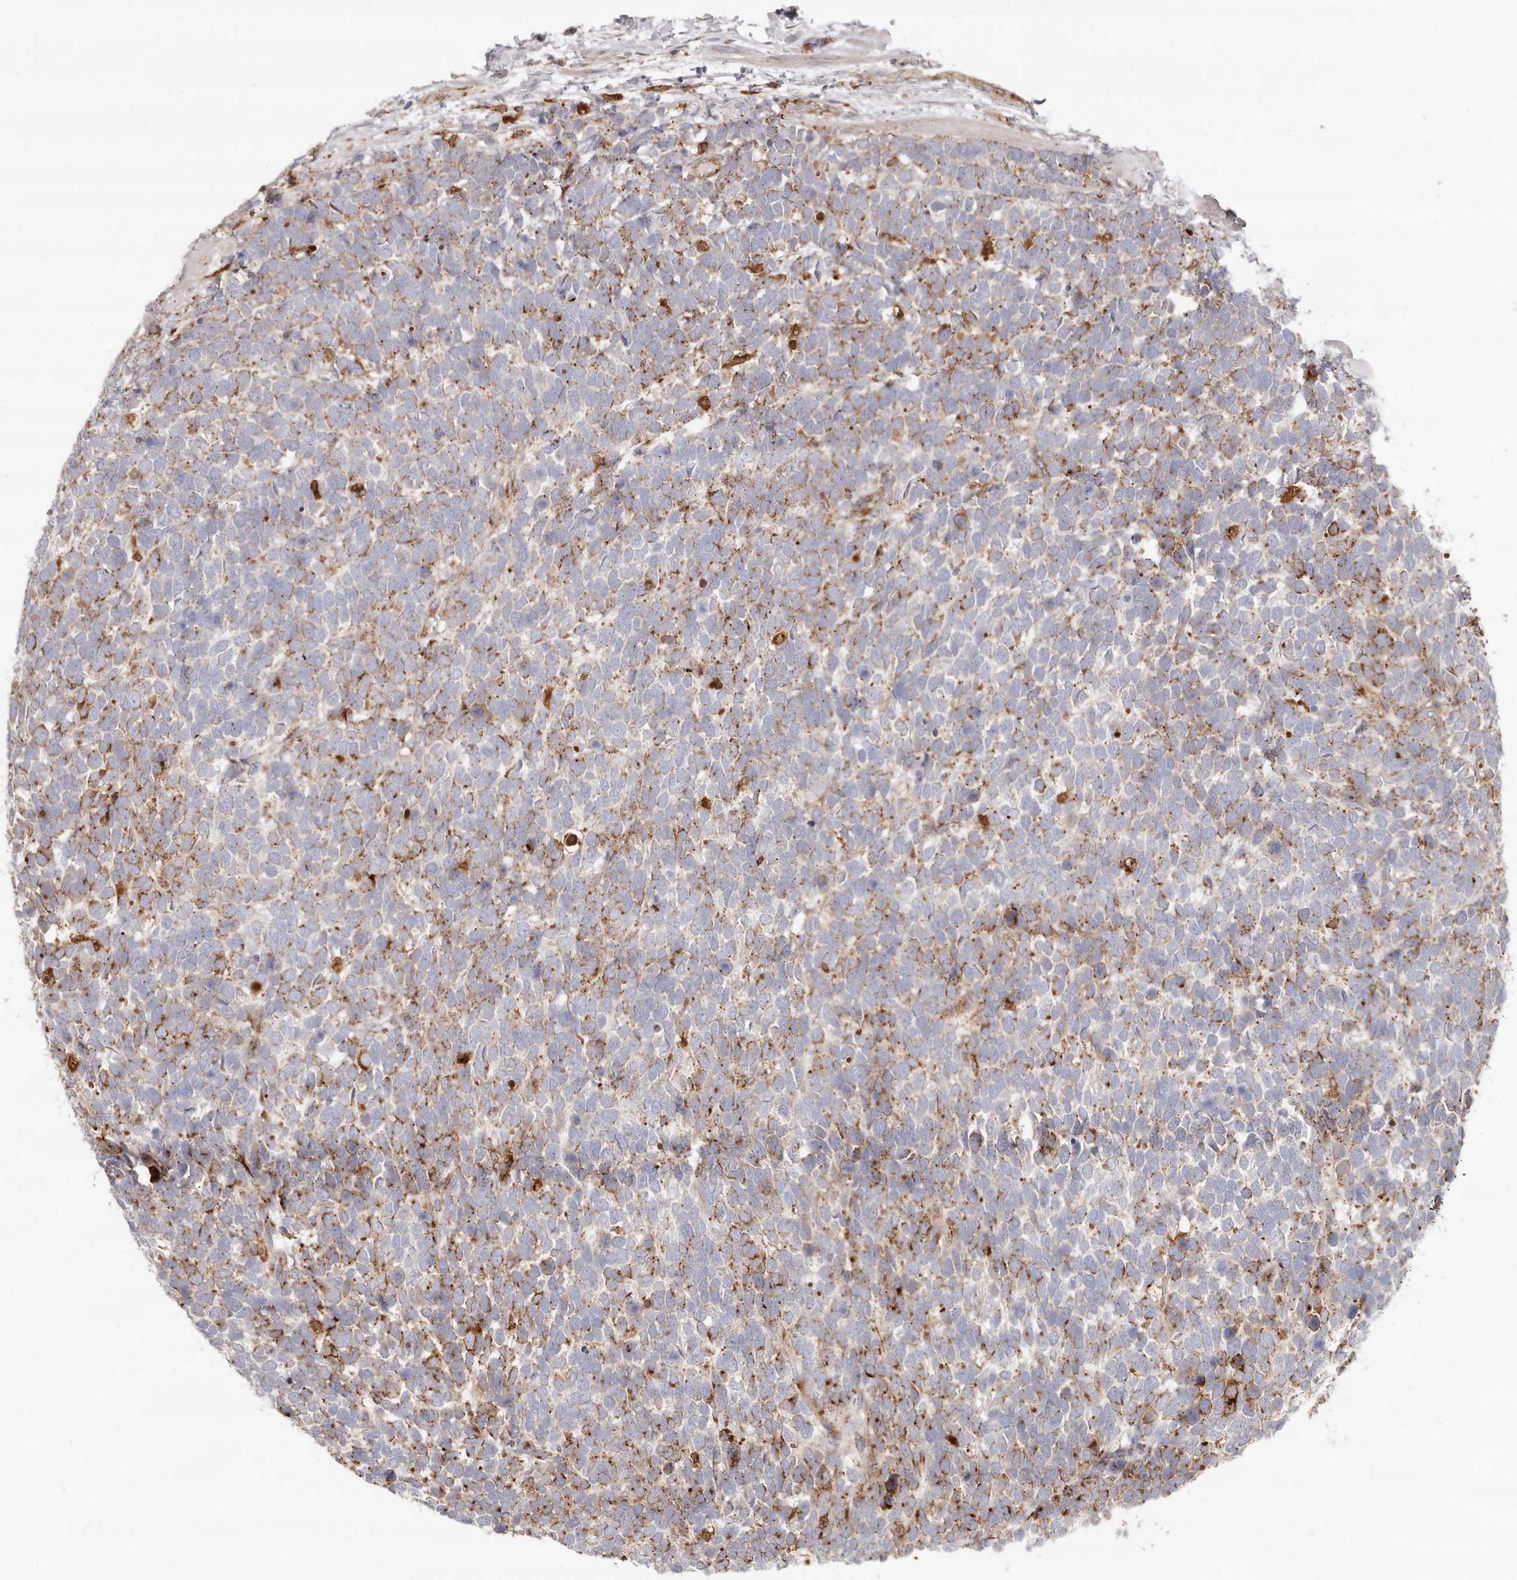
{"staining": {"intensity": "moderate", "quantity": ">75%", "location": "cytoplasmic/membranous"}, "tissue": "urothelial cancer", "cell_type": "Tumor cells", "image_type": "cancer", "snomed": [{"axis": "morphology", "description": "Urothelial carcinoma, High grade"}, {"axis": "topography", "description": "Urinary bladder"}], "caption": "Tumor cells exhibit medium levels of moderate cytoplasmic/membranous staining in approximately >75% of cells in urothelial cancer. (Brightfield microscopy of DAB IHC at high magnification).", "gene": "GRN", "patient": {"sex": "female", "age": 82}}